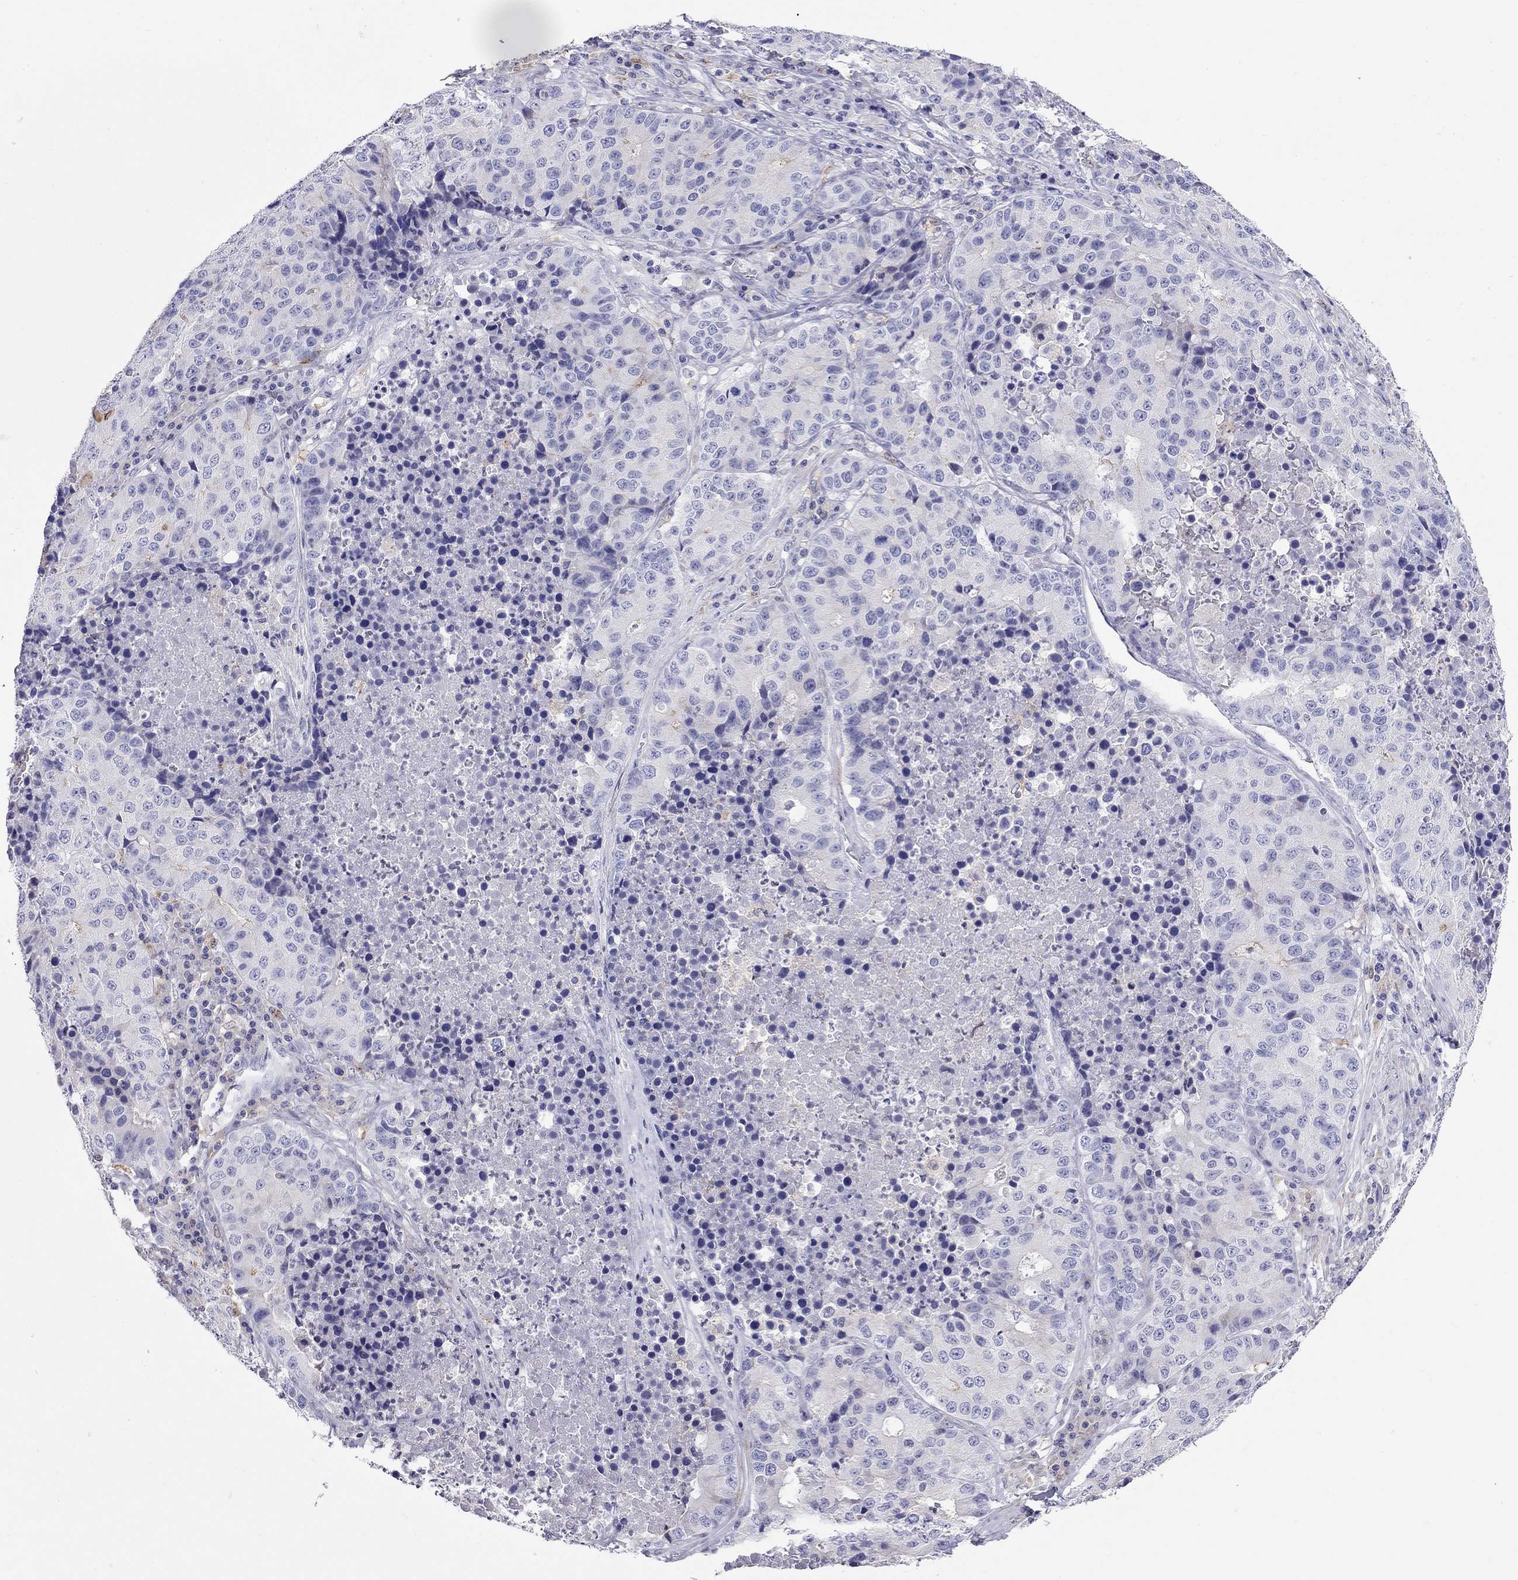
{"staining": {"intensity": "negative", "quantity": "none", "location": "none"}, "tissue": "stomach cancer", "cell_type": "Tumor cells", "image_type": "cancer", "snomed": [{"axis": "morphology", "description": "Adenocarcinoma, NOS"}, {"axis": "topography", "description": "Stomach"}], "caption": "Adenocarcinoma (stomach) was stained to show a protein in brown. There is no significant positivity in tumor cells.", "gene": "SLC46A2", "patient": {"sex": "male", "age": 71}}